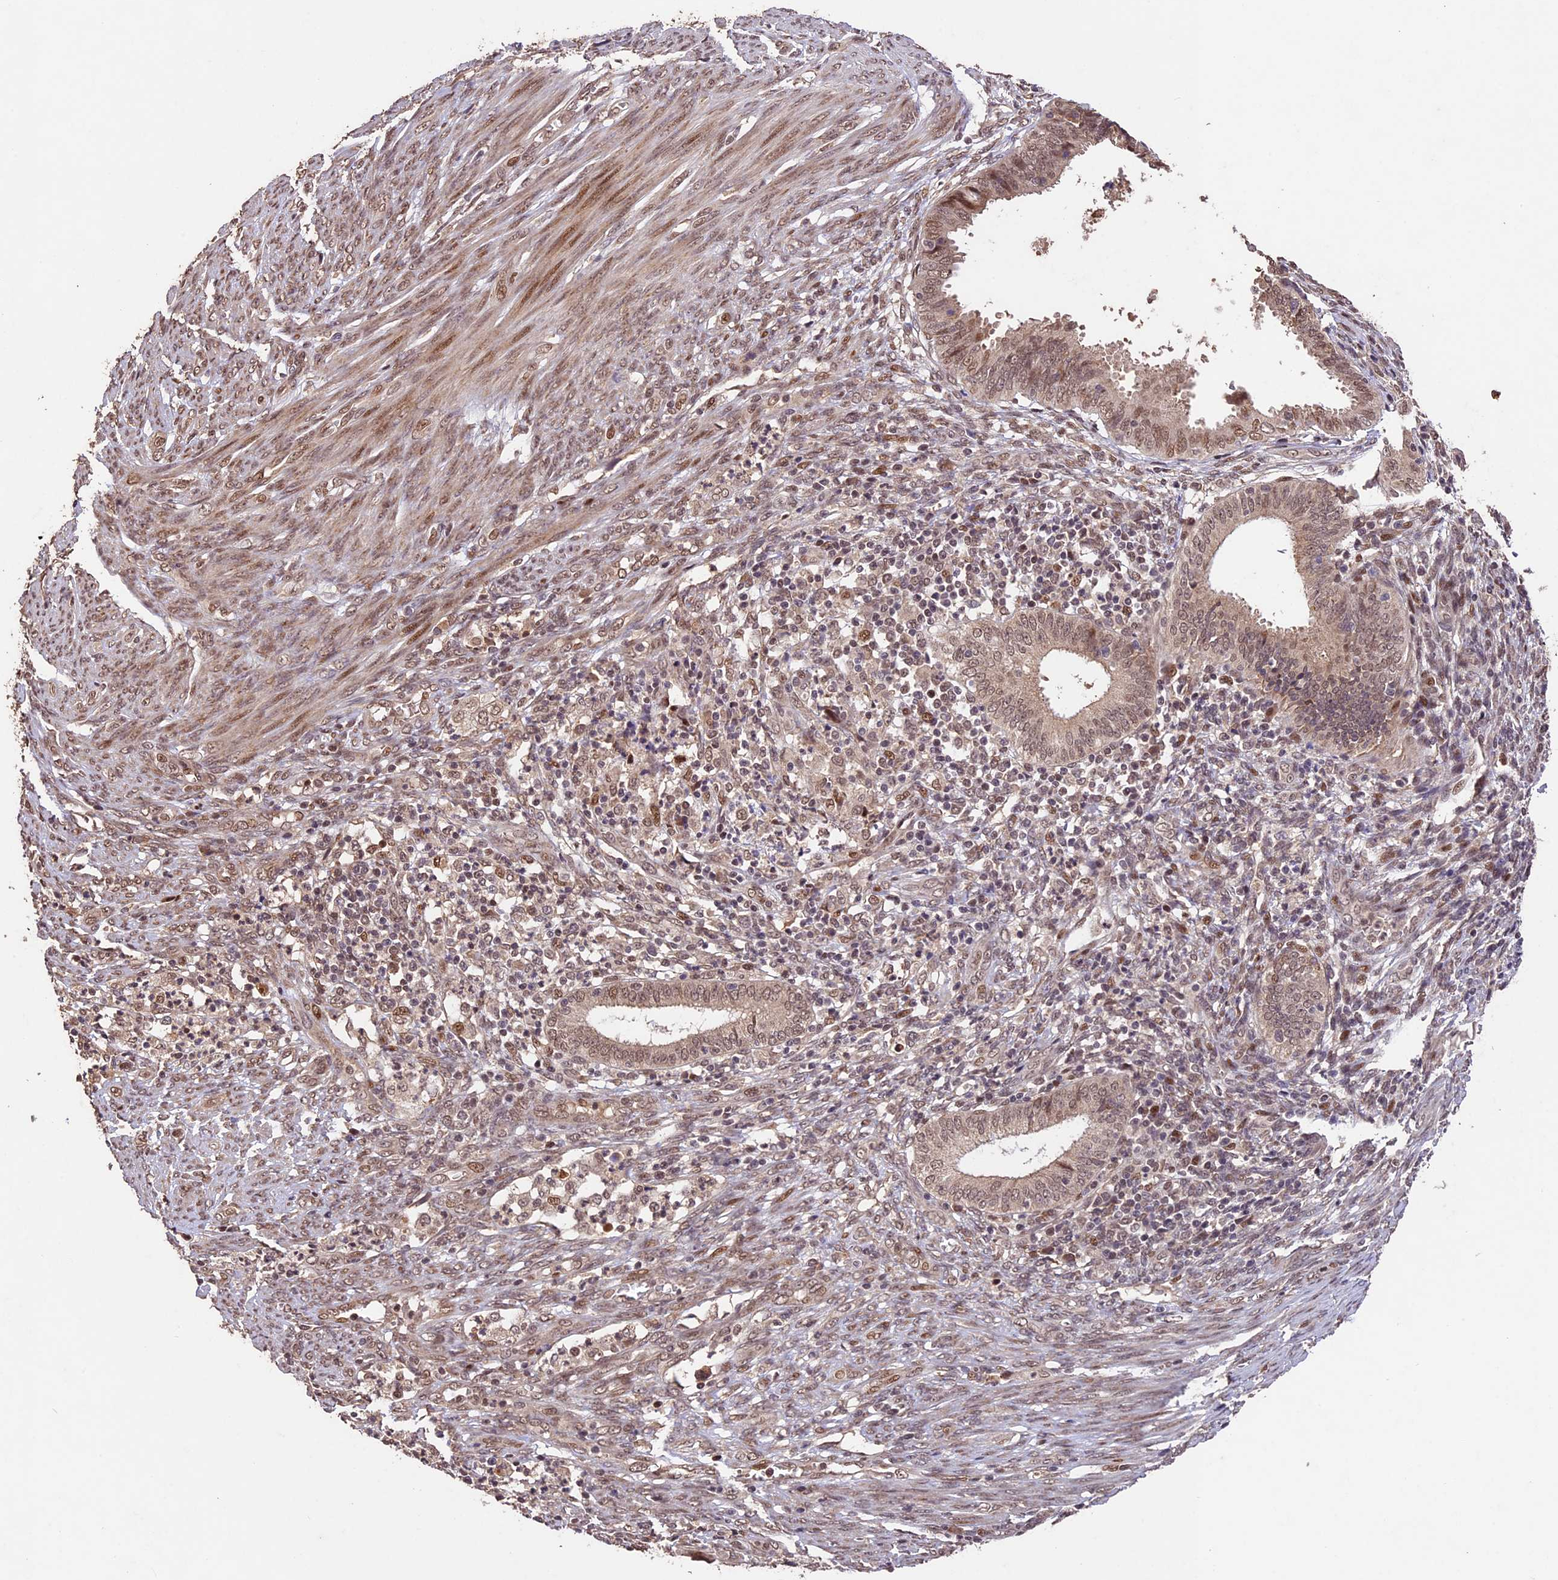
{"staining": {"intensity": "moderate", "quantity": ">75%", "location": "nuclear"}, "tissue": "endometrial cancer", "cell_type": "Tumor cells", "image_type": "cancer", "snomed": [{"axis": "morphology", "description": "Adenocarcinoma, NOS"}, {"axis": "topography", "description": "Endometrium"}], "caption": "Human endometrial cancer stained with a brown dye shows moderate nuclear positive positivity in about >75% of tumor cells.", "gene": "CDKN2AIP", "patient": {"sex": "female", "age": 51}}